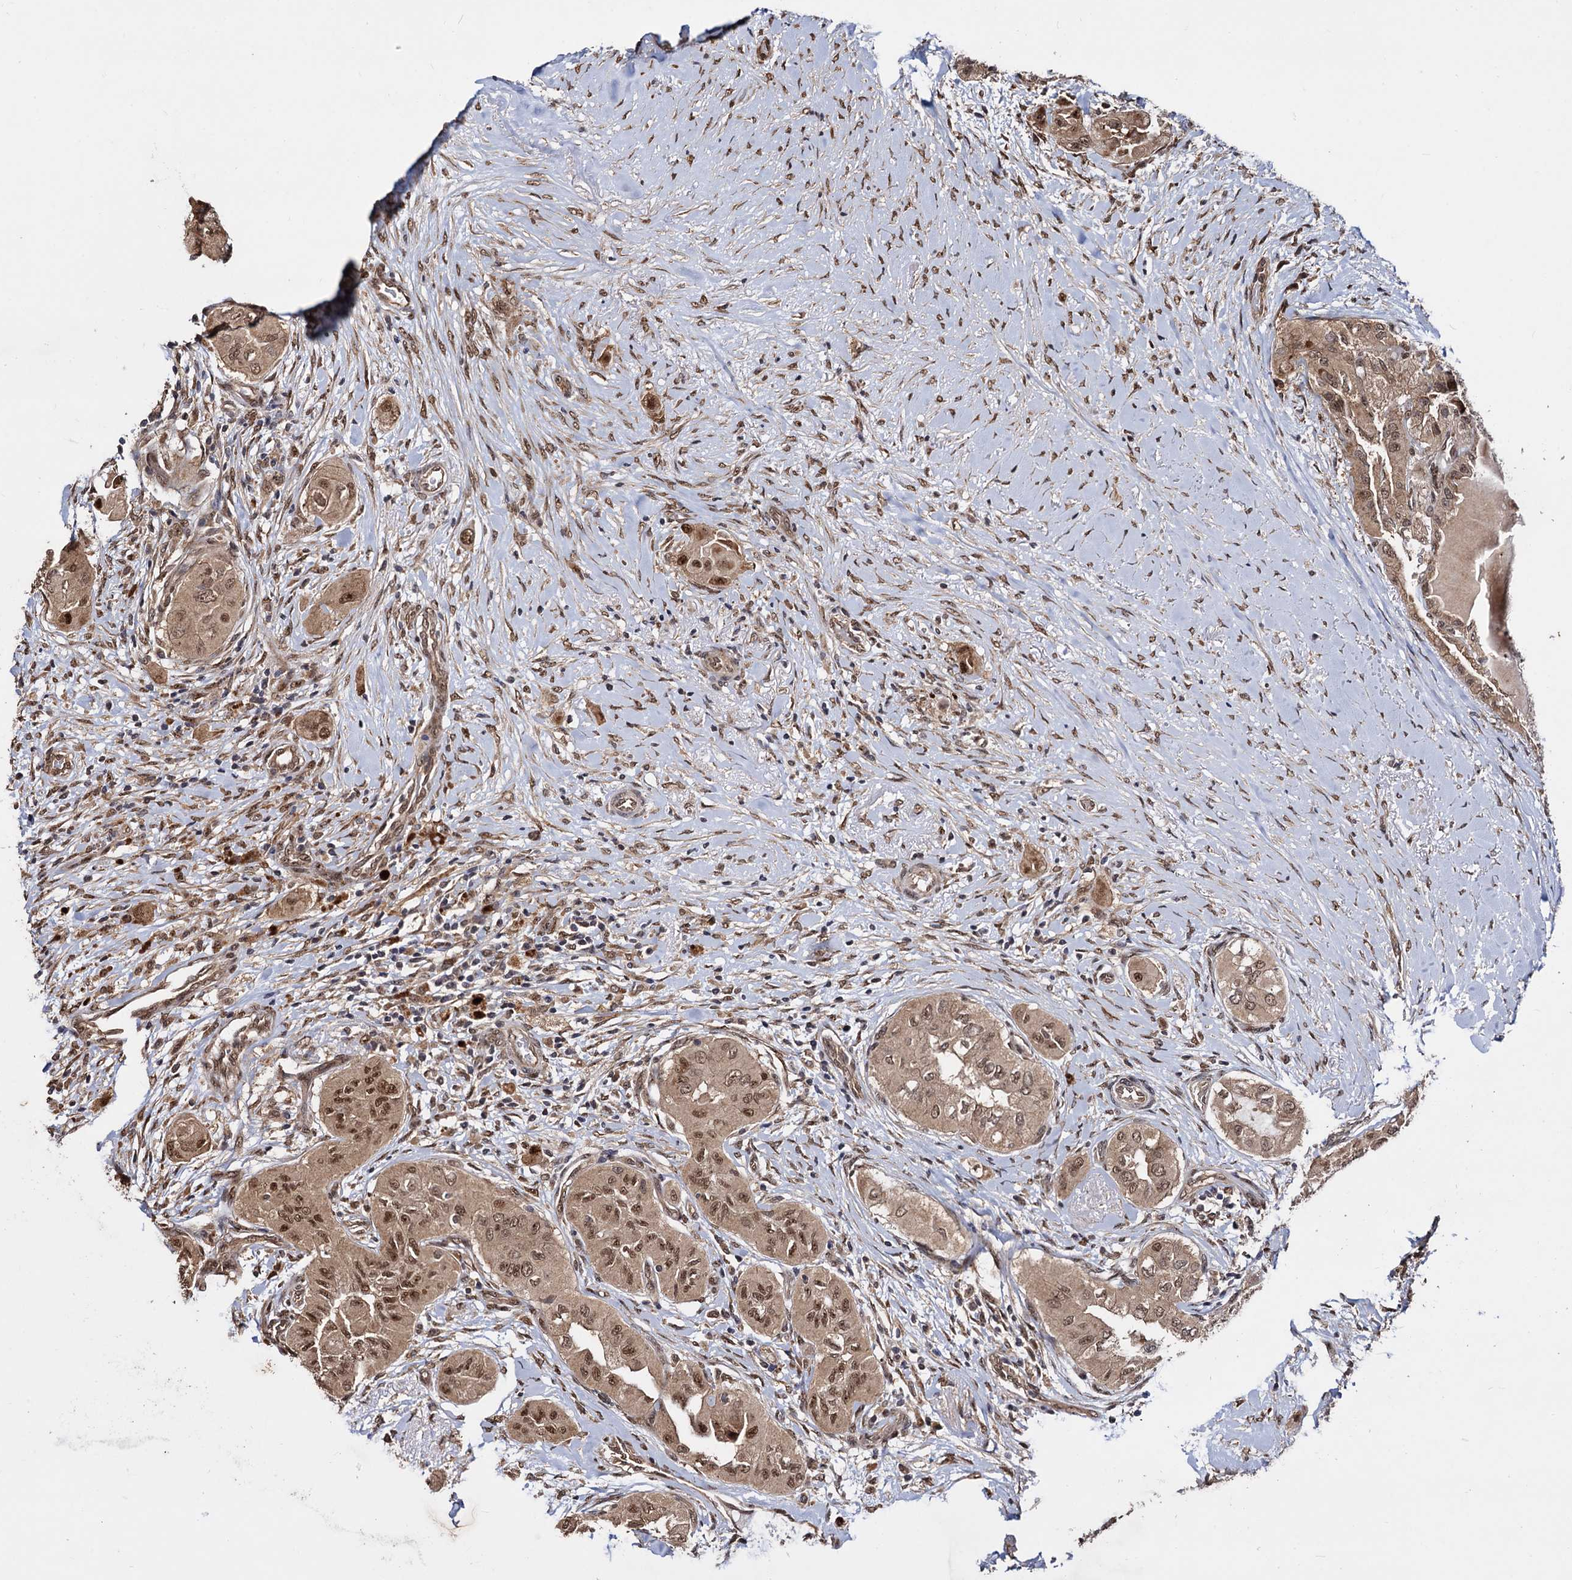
{"staining": {"intensity": "moderate", "quantity": ">75%", "location": "cytoplasmic/membranous,nuclear"}, "tissue": "thyroid cancer", "cell_type": "Tumor cells", "image_type": "cancer", "snomed": [{"axis": "morphology", "description": "Papillary adenocarcinoma, NOS"}, {"axis": "topography", "description": "Thyroid gland"}], "caption": "This image displays immunohistochemistry (IHC) staining of thyroid cancer, with medium moderate cytoplasmic/membranous and nuclear staining in about >75% of tumor cells.", "gene": "PIGB", "patient": {"sex": "female", "age": 59}}